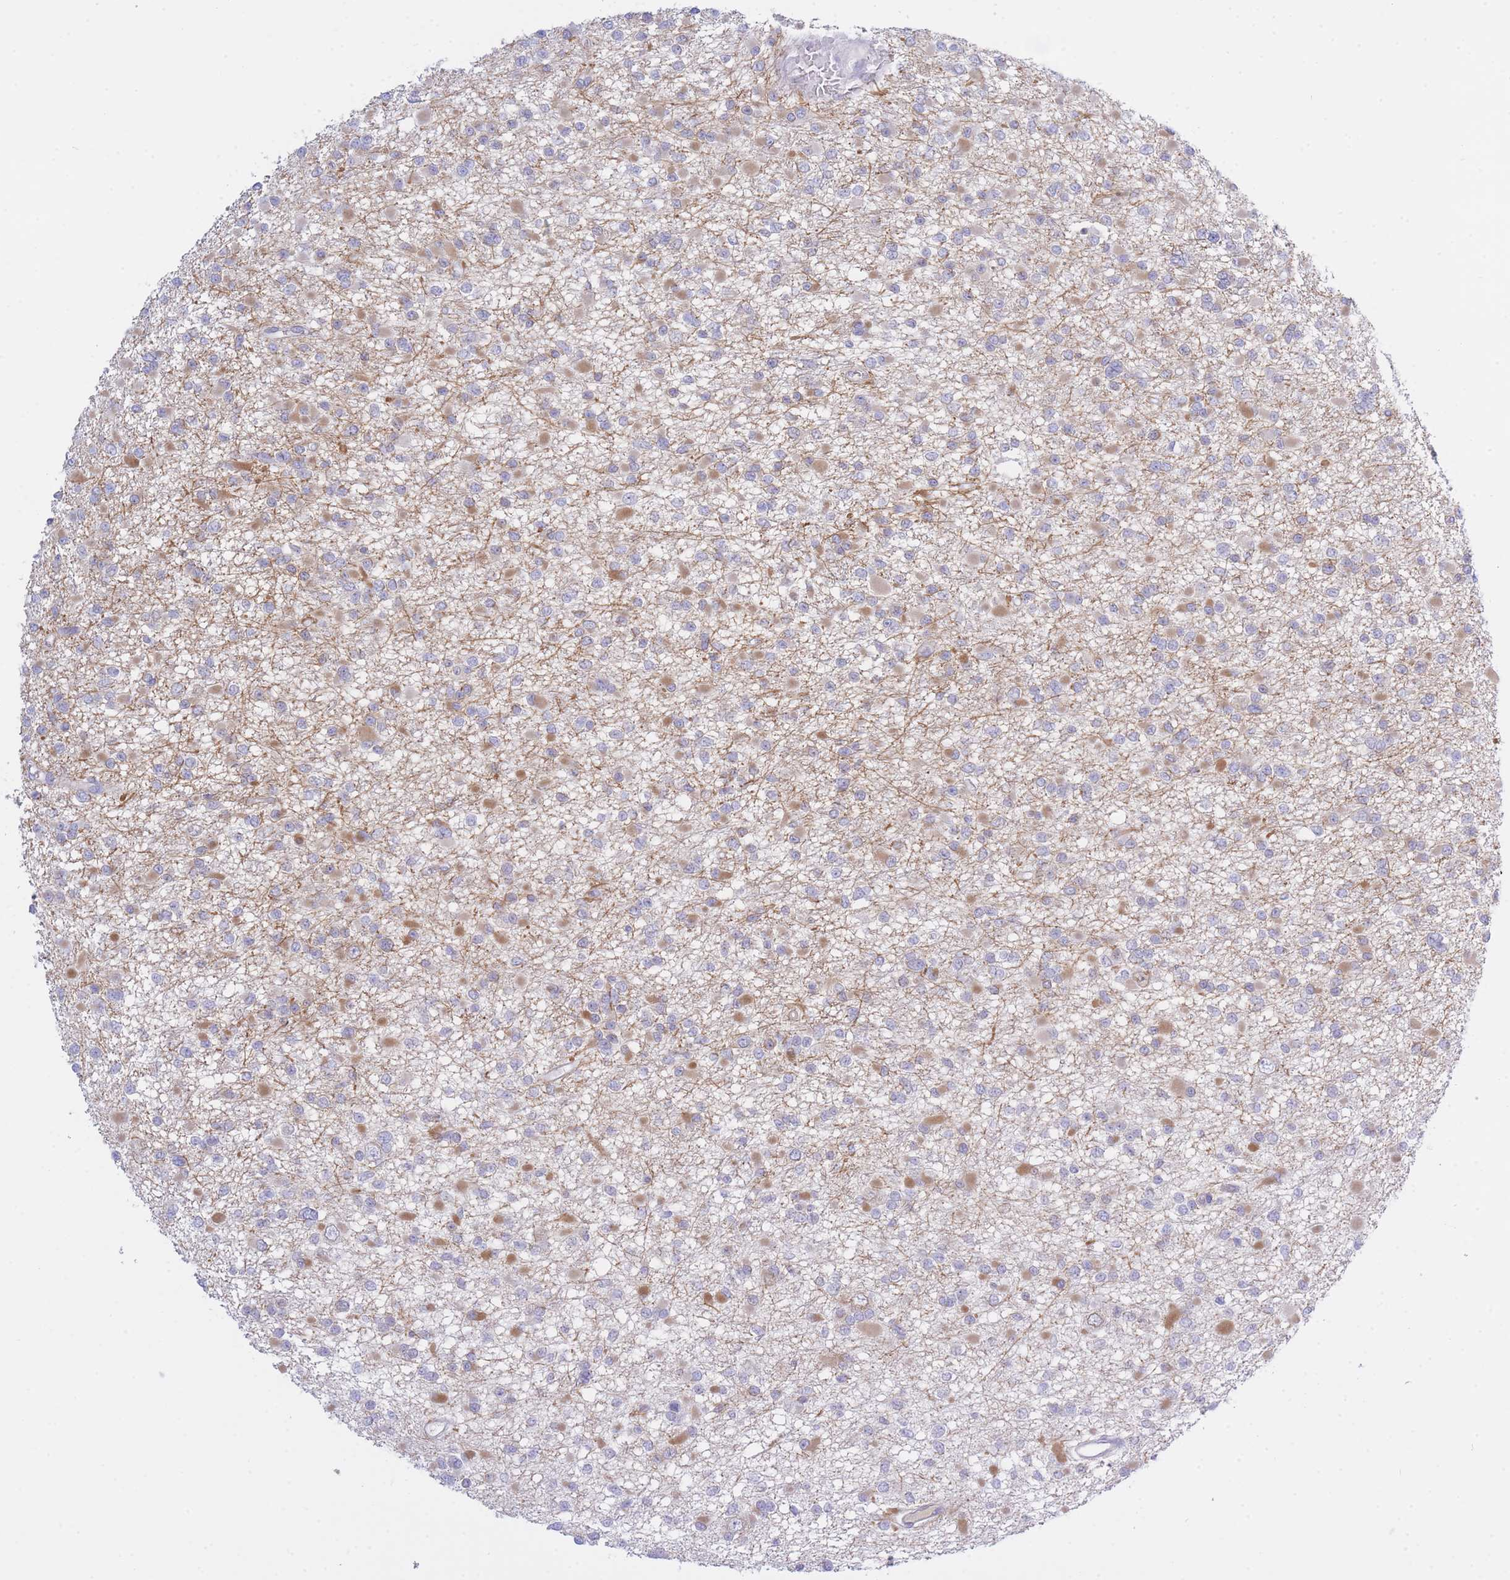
{"staining": {"intensity": "moderate", "quantity": "<25%", "location": "cytoplasmic/membranous"}, "tissue": "glioma", "cell_type": "Tumor cells", "image_type": "cancer", "snomed": [{"axis": "morphology", "description": "Glioma, malignant, Low grade"}, {"axis": "topography", "description": "Brain"}], "caption": "Glioma was stained to show a protein in brown. There is low levels of moderate cytoplasmic/membranous positivity in approximately <25% of tumor cells. Ihc stains the protein of interest in brown and the nuclei are stained blue.", "gene": "NANP", "patient": {"sex": "female", "age": 22}}